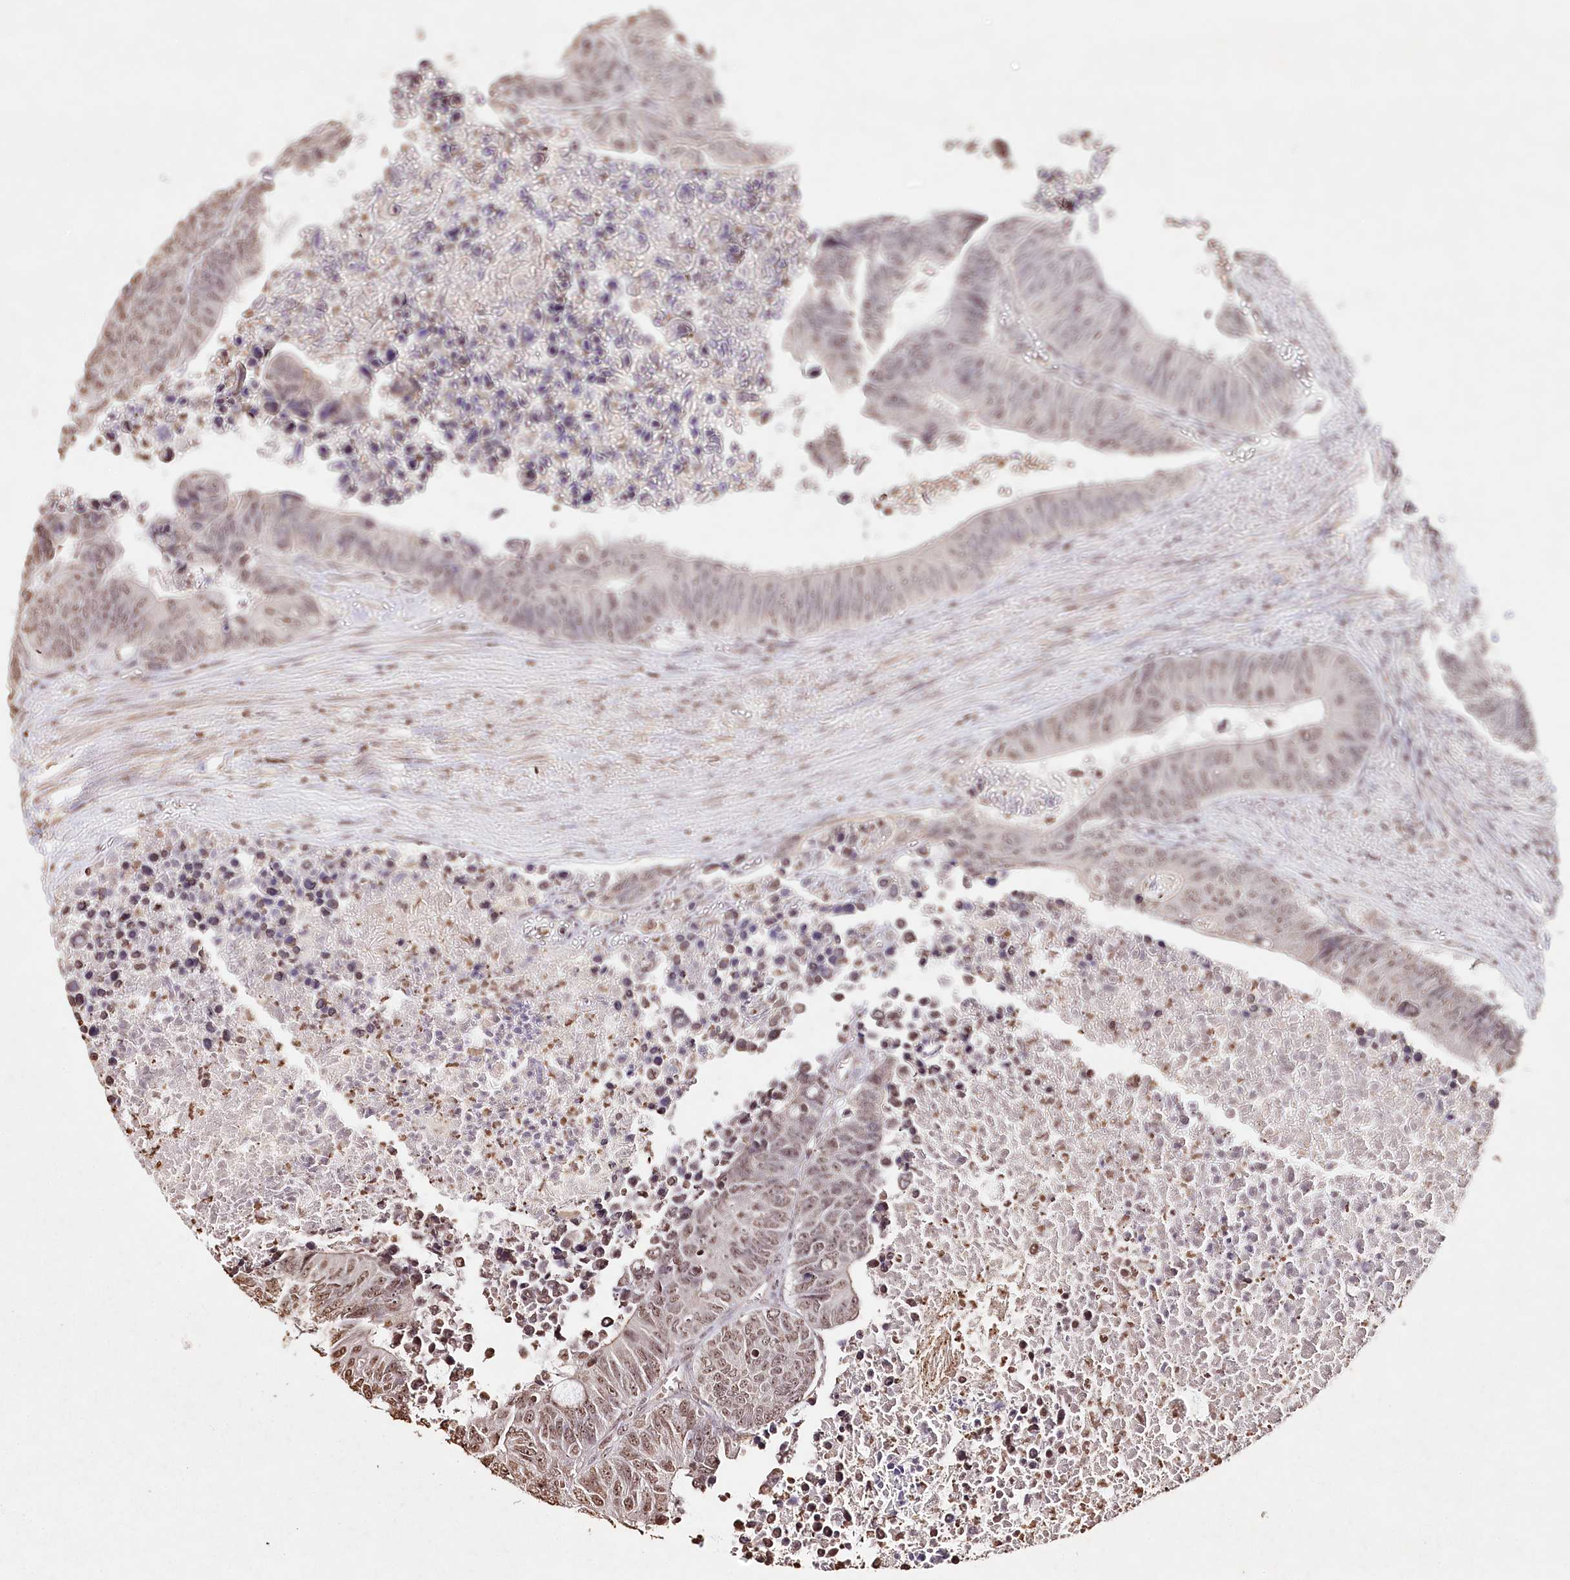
{"staining": {"intensity": "moderate", "quantity": "25%-75%", "location": "nuclear"}, "tissue": "colorectal cancer", "cell_type": "Tumor cells", "image_type": "cancer", "snomed": [{"axis": "morphology", "description": "Adenocarcinoma, NOS"}, {"axis": "topography", "description": "Colon"}], "caption": "Colorectal adenocarcinoma tissue reveals moderate nuclear expression in about 25%-75% of tumor cells", "gene": "DMXL1", "patient": {"sex": "male", "age": 87}}